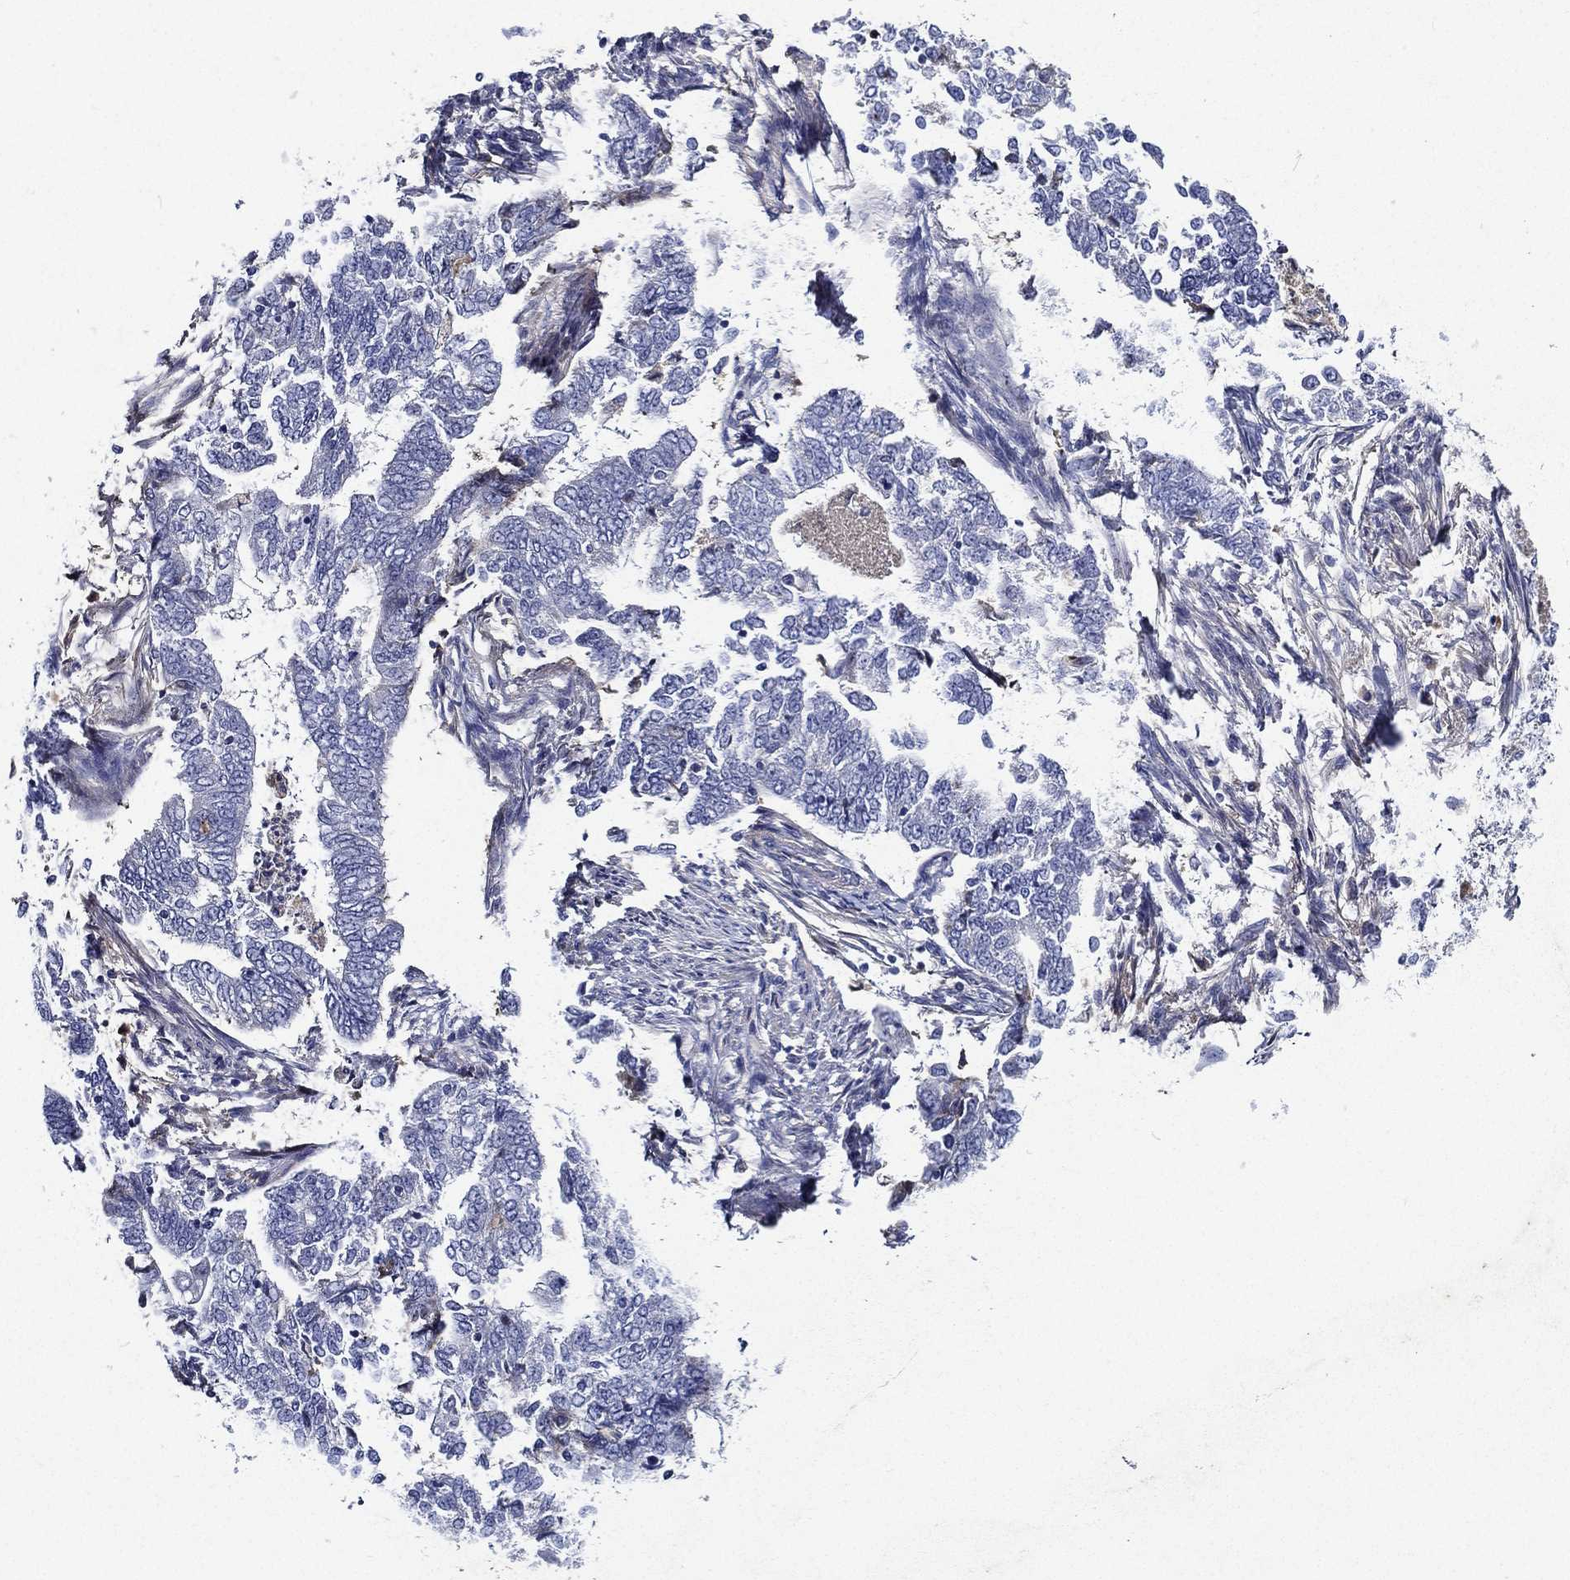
{"staining": {"intensity": "negative", "quantity": "none", "location": "none"}, "tissue": "endometrial cancer", "cell_type": "Tumor cells", "image_type": "cancer", "snomed": [{"axis": "morphology", "description": "Adenocarcinoma, NOS"}, {"axis": "topography", "description": "Endometrium"}], "caption": "A photomicrograph of human endometrial cancer (adenocarcinoma) is negative for staining in tumor cells.", "gene": "TMPRSS11D", "patient": {"sex": "female", "age": 65}}